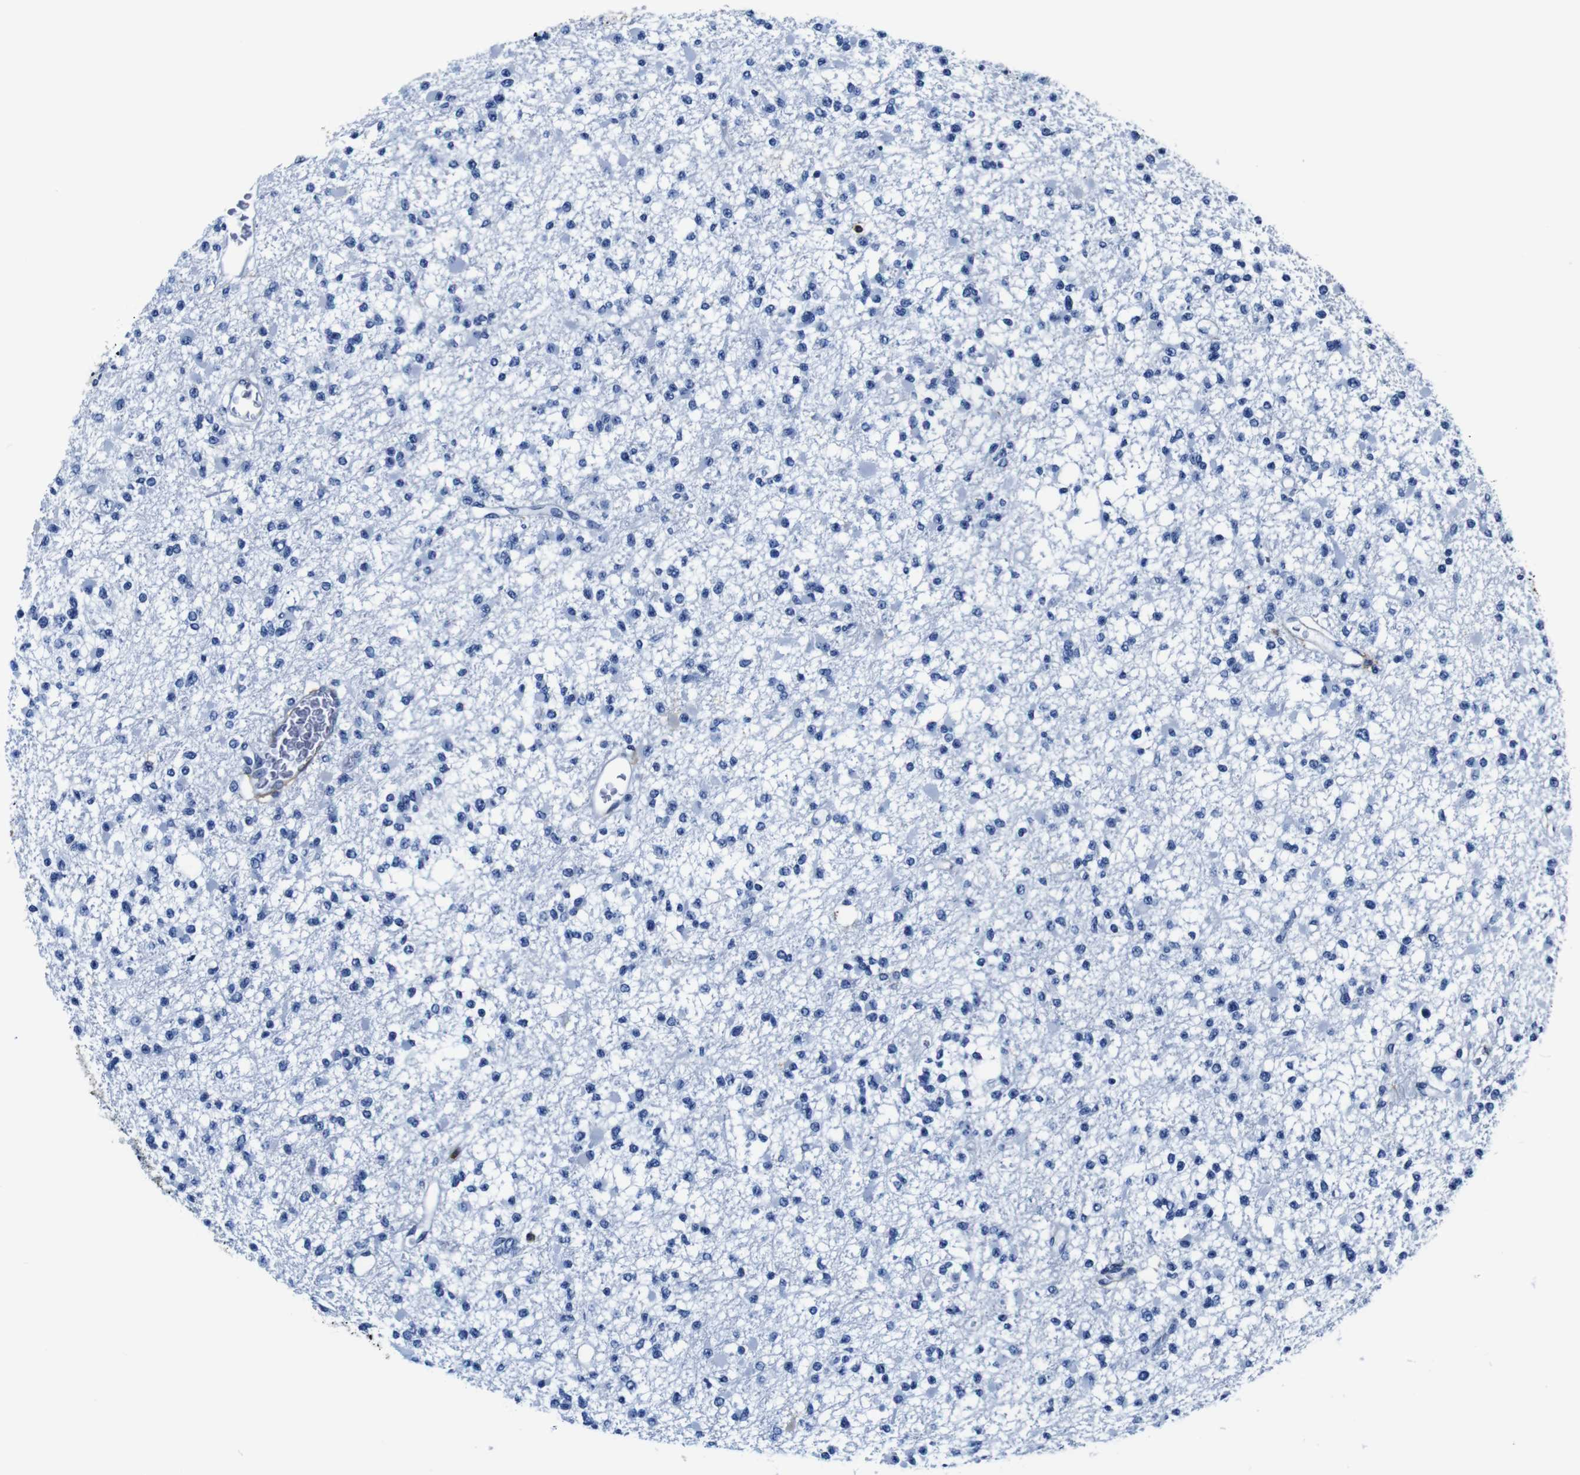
{"staining": {"intensity": "negative", "quantity": "none", "location": "none"}, "tissue": "glioma", "cell_type": "Tumor cells", "image_type": "cancer", "snomed": [{"axis": "morphology", "description": "Glioma, malignant, Low grade"}, {"axis": "topography", "description": "Brain"}], "caption": "There is no significant expression in tumor cells of glioma. Nuclei are stained in blue.", "gene": "ANXA1", "patient": {"sex": "female", "age": 22}}